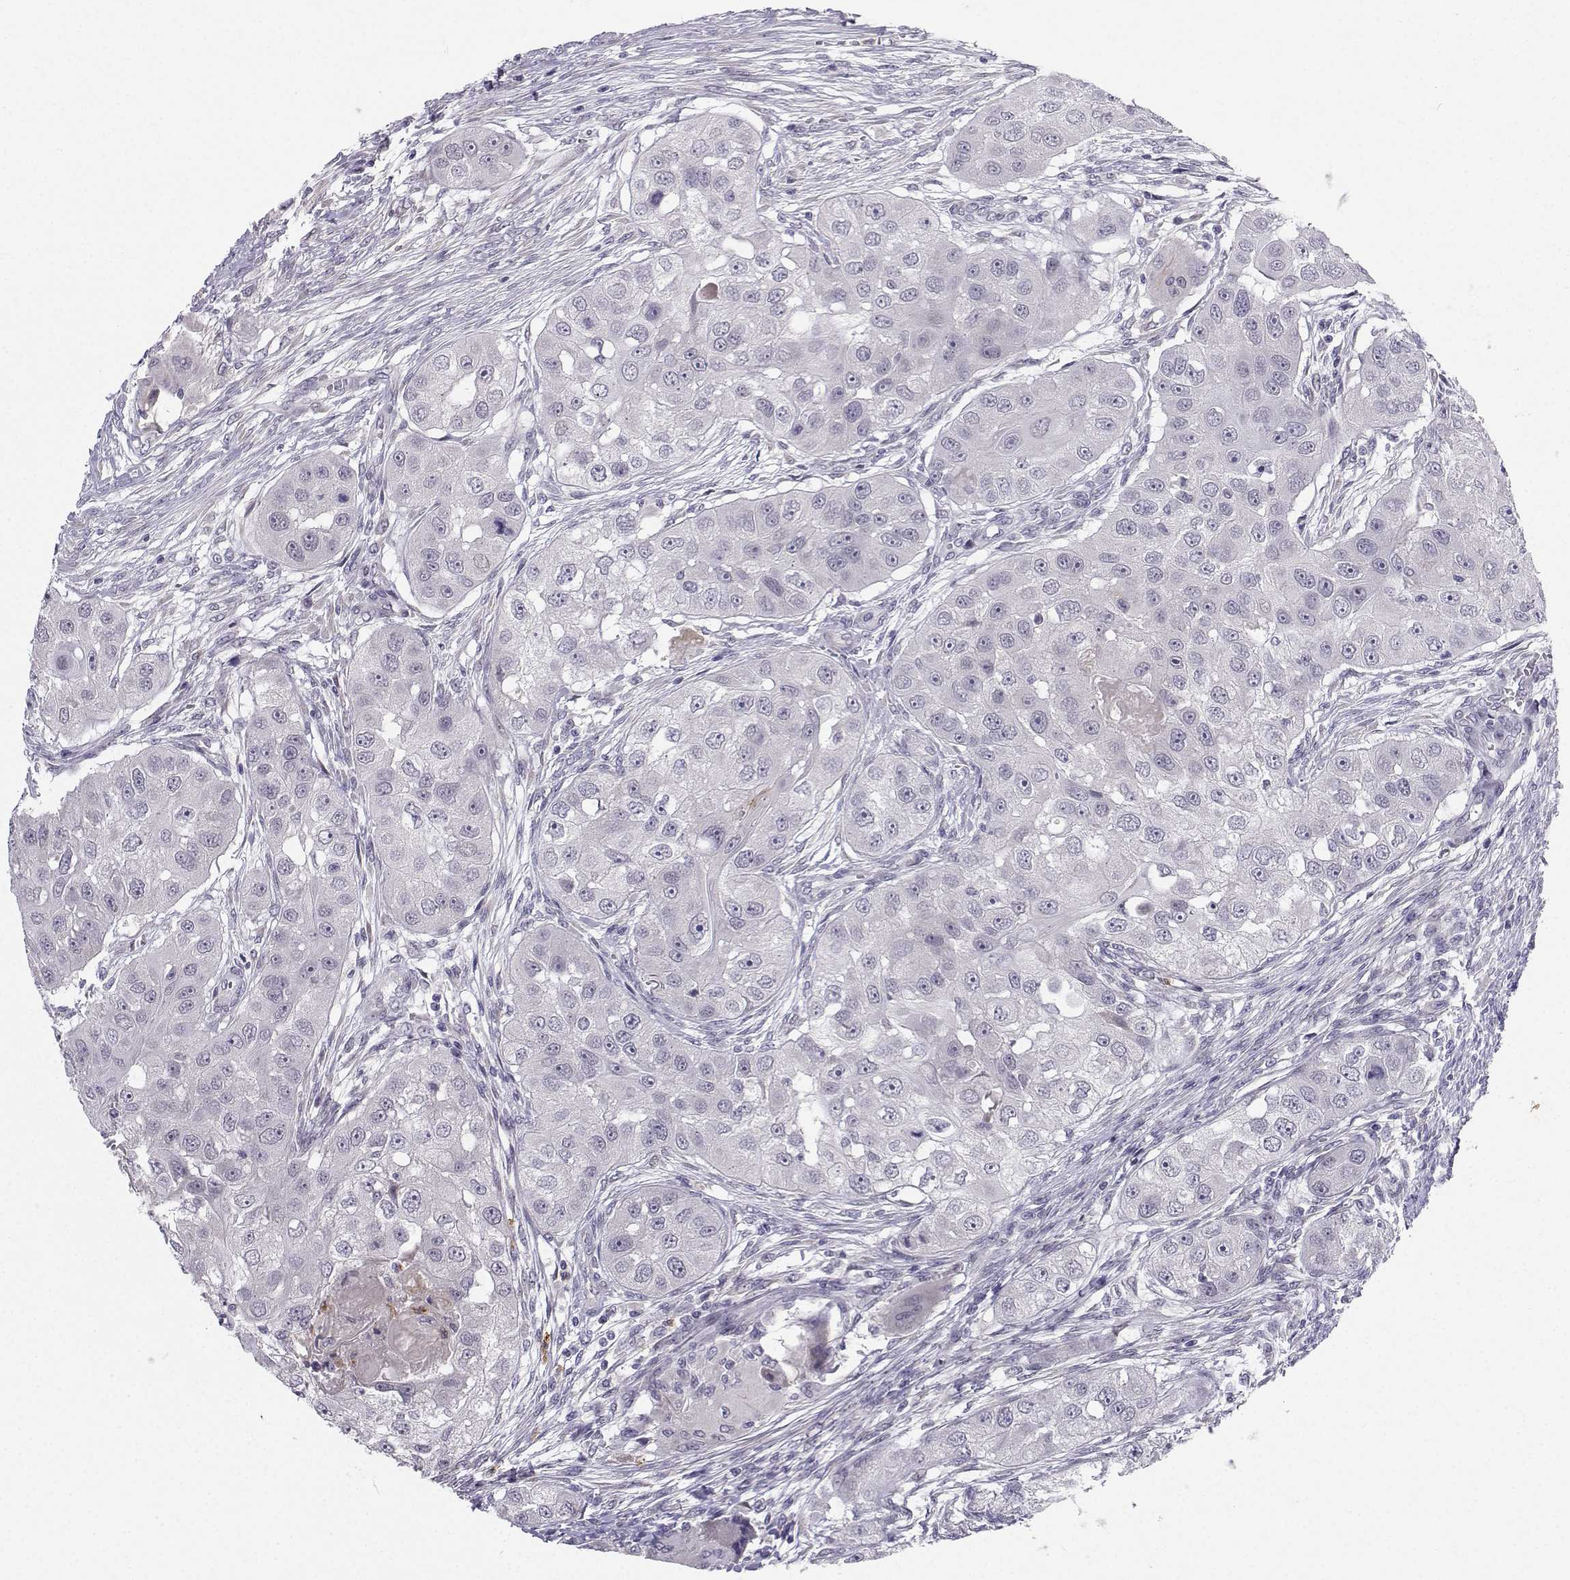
{"staining": {"intensity": "negative", "quantity": "none", "location": "none"}, "tissue": "head and neck cancer", "cell_type": "Tumor cells", "image_type": "cancer", "snomed": [{"axis": "morphology", "description": "Squamous cell carcinoma, NOS"}, {"axis": "topography", "description": "Head-Neck"}], "caption": "This is an immunohistochemistry histopathology image of human head and neck squamous cell carcinoma. There is no staining in tumor cells.", "gene": "CALY", "patient": {"sex": "male", "age": 51}}